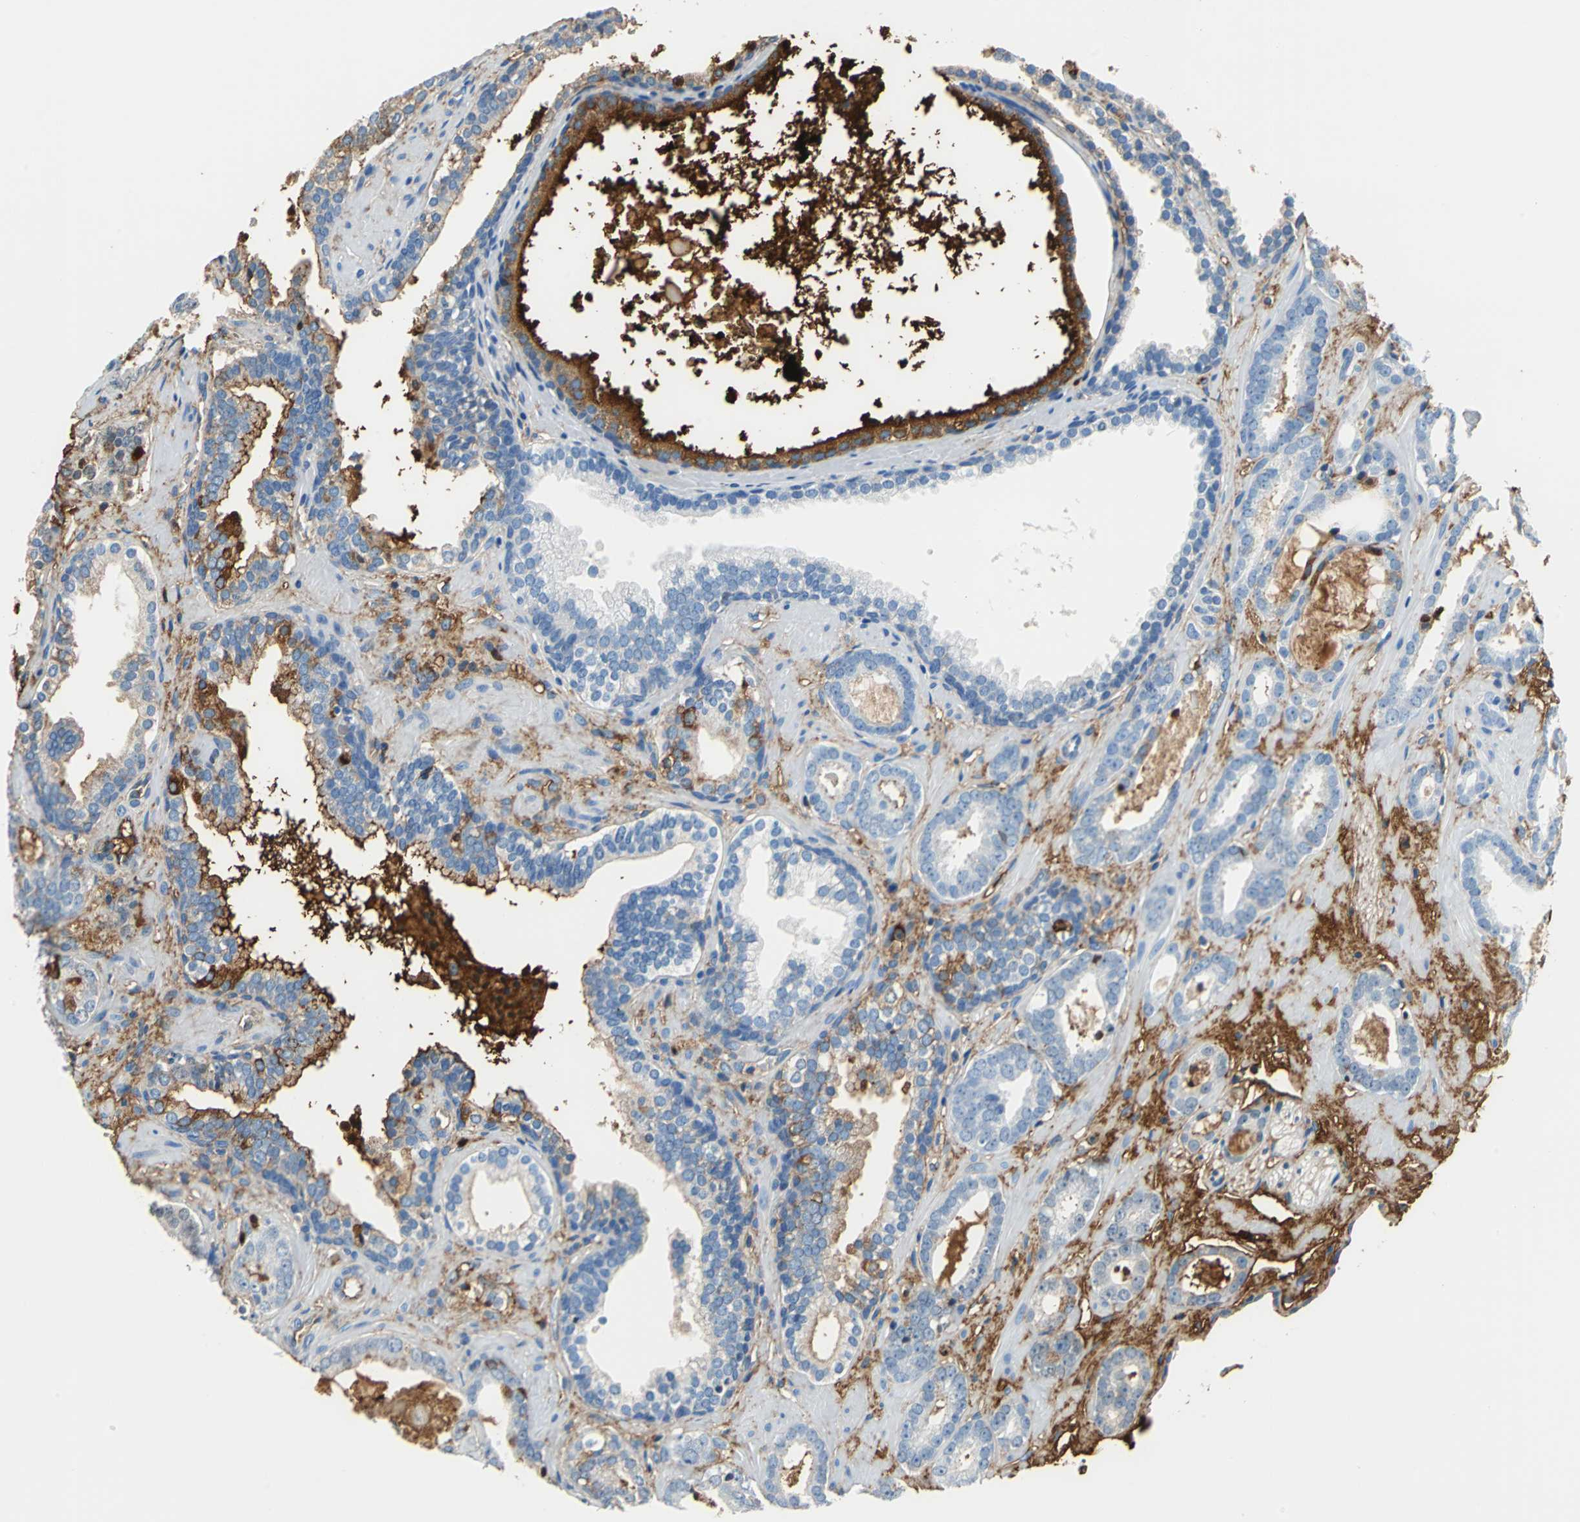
{"staining": {"intensity": "weak", "quantity": "25%-75%", "location": "cytoplasmic/membranous"}, "tissue": "prostate cancer", "cell_type": "Tumor cells", "image_type": "cancer", "snomed": [{"axis": "morphology", "description": "Adenocarcinoma, Low grade"}, {"axis": "topography", "description": "Prostate"}], "caption": "Prostate adenocarcinoma (low-grade) stained for a protein demonstrates weak cytoplasmic/membranous positivity in tumor cells. Nuclei are stained in blue.", "gene": "ALB", "patient": {"sex": "male", "age": 57}}